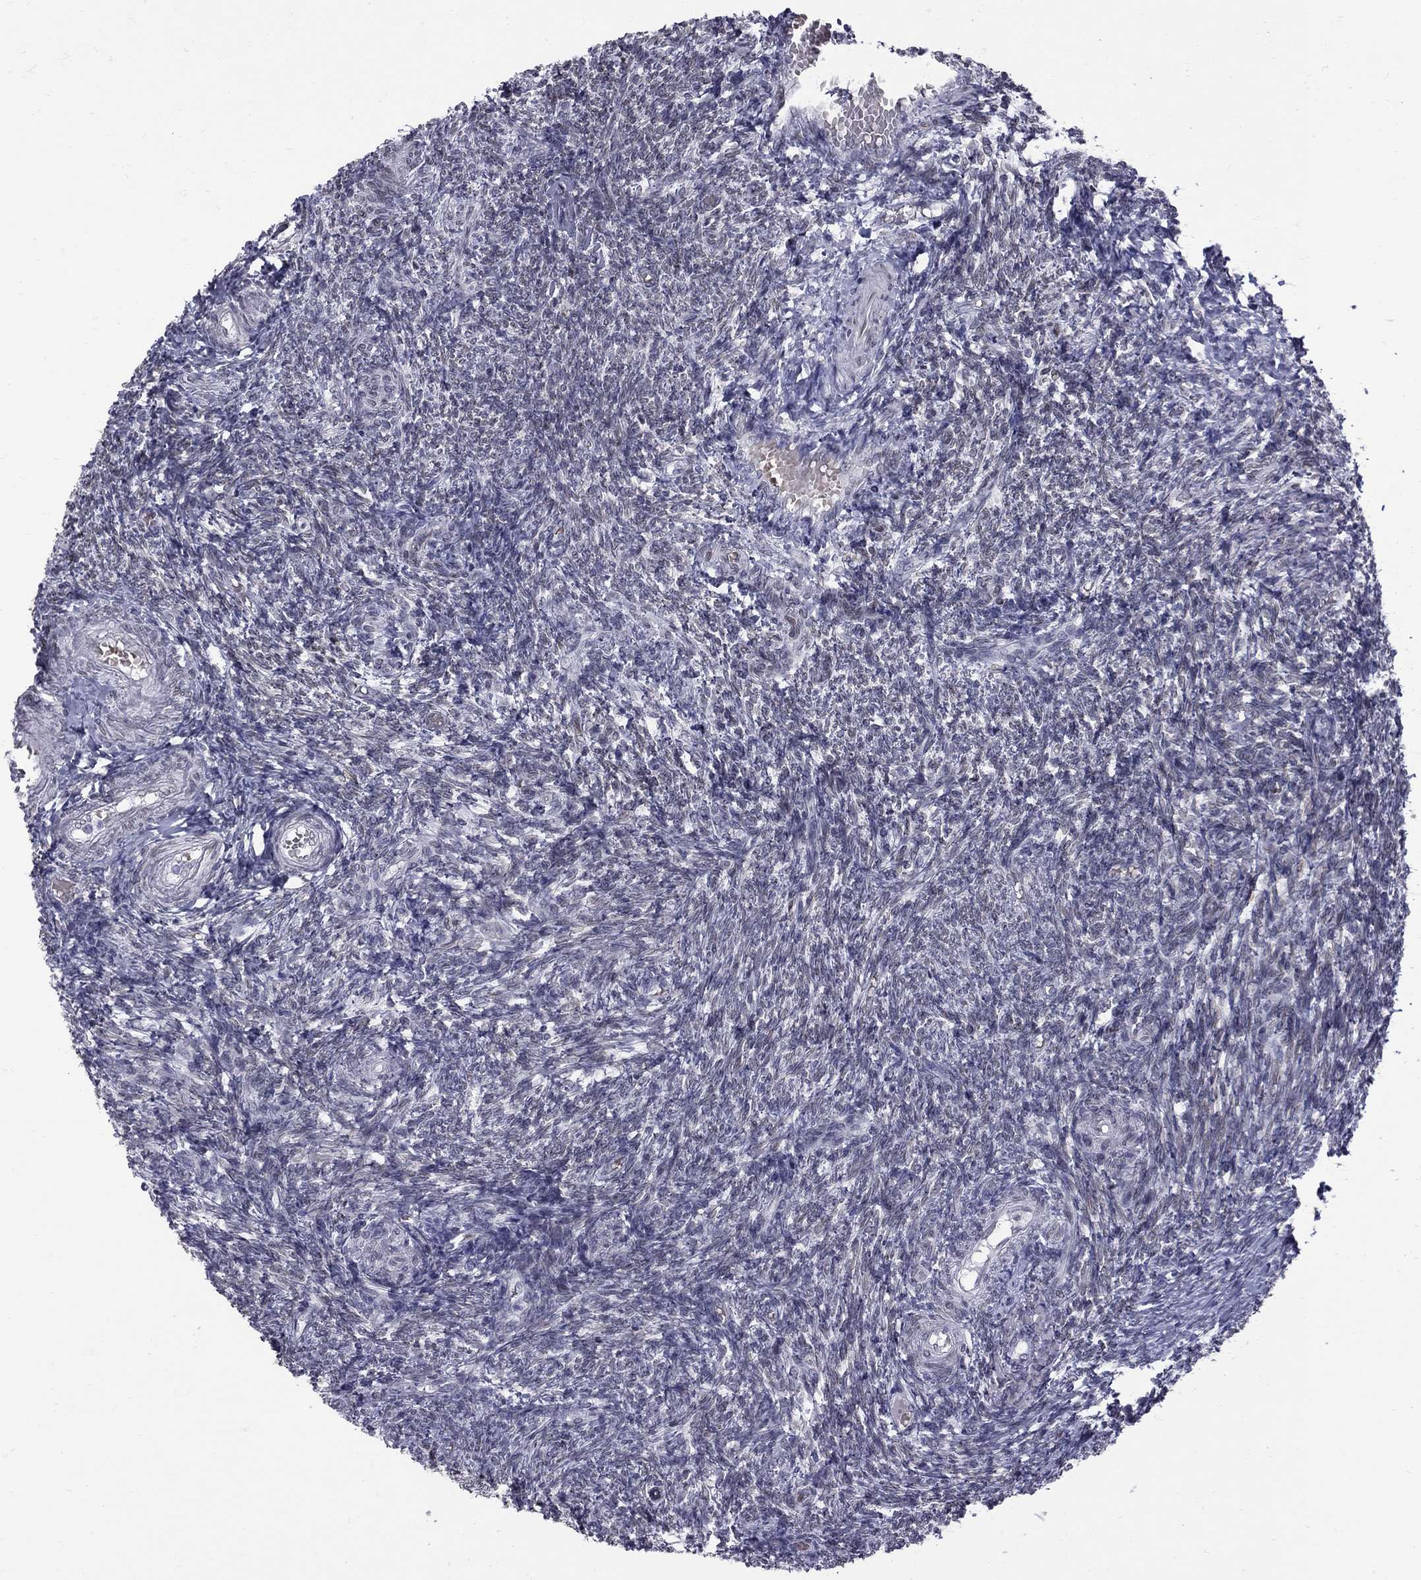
{"staining": {"intensity": "negative", "quantity": "none", "location": "none"}, "tissue": "ovary", "cell_type": "Ovarian stroma cells", "image_type": "normal", "snomed": [{"axis": "morphology", "description": "Normal tissue, NOS"}, {"axis": "topography", "description": "Ovary"}], "caption": "Immunohistochemical staining of benign human ovary exhibits no significant expression in ovarian stroma cells. (Brightfield microscopy of DAB IHC at high magnification).", "gene": "CLTCL1", "patient": {"sex": "female", "age": 39}}